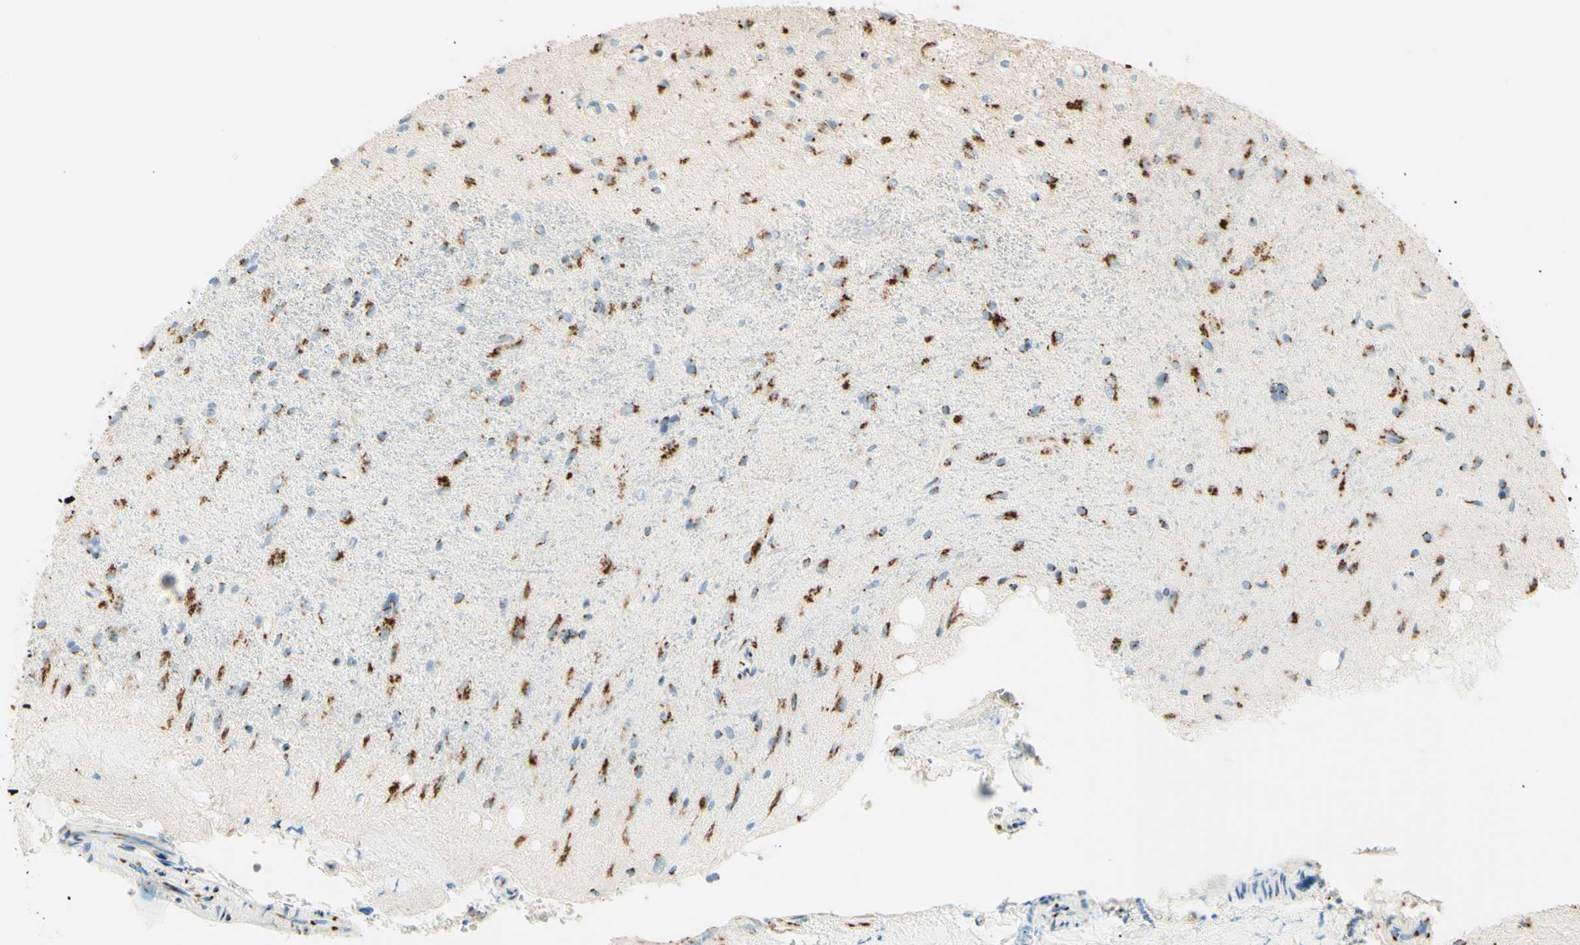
{"staining": {"intensity": "strong", "quantity": ">75%", "location": "cytoplasmic/membranous"}, "tissue": "glioma", "cell_type": "Tumor cells", "image_type": "cancer", "snomed": [{"axis": "morphology", "description": "Glioma, malignant, Low grade"}, {"axis": "topography", "description": "Brain"}], "caption": "A micrograph of malignant glioma (low-grade) stained for a protein shows strong cytoplasmic/membranous brown staining in tumor cells.", "gene": "GOLGB1", "patient": {"sex": "male", "age": 77}}